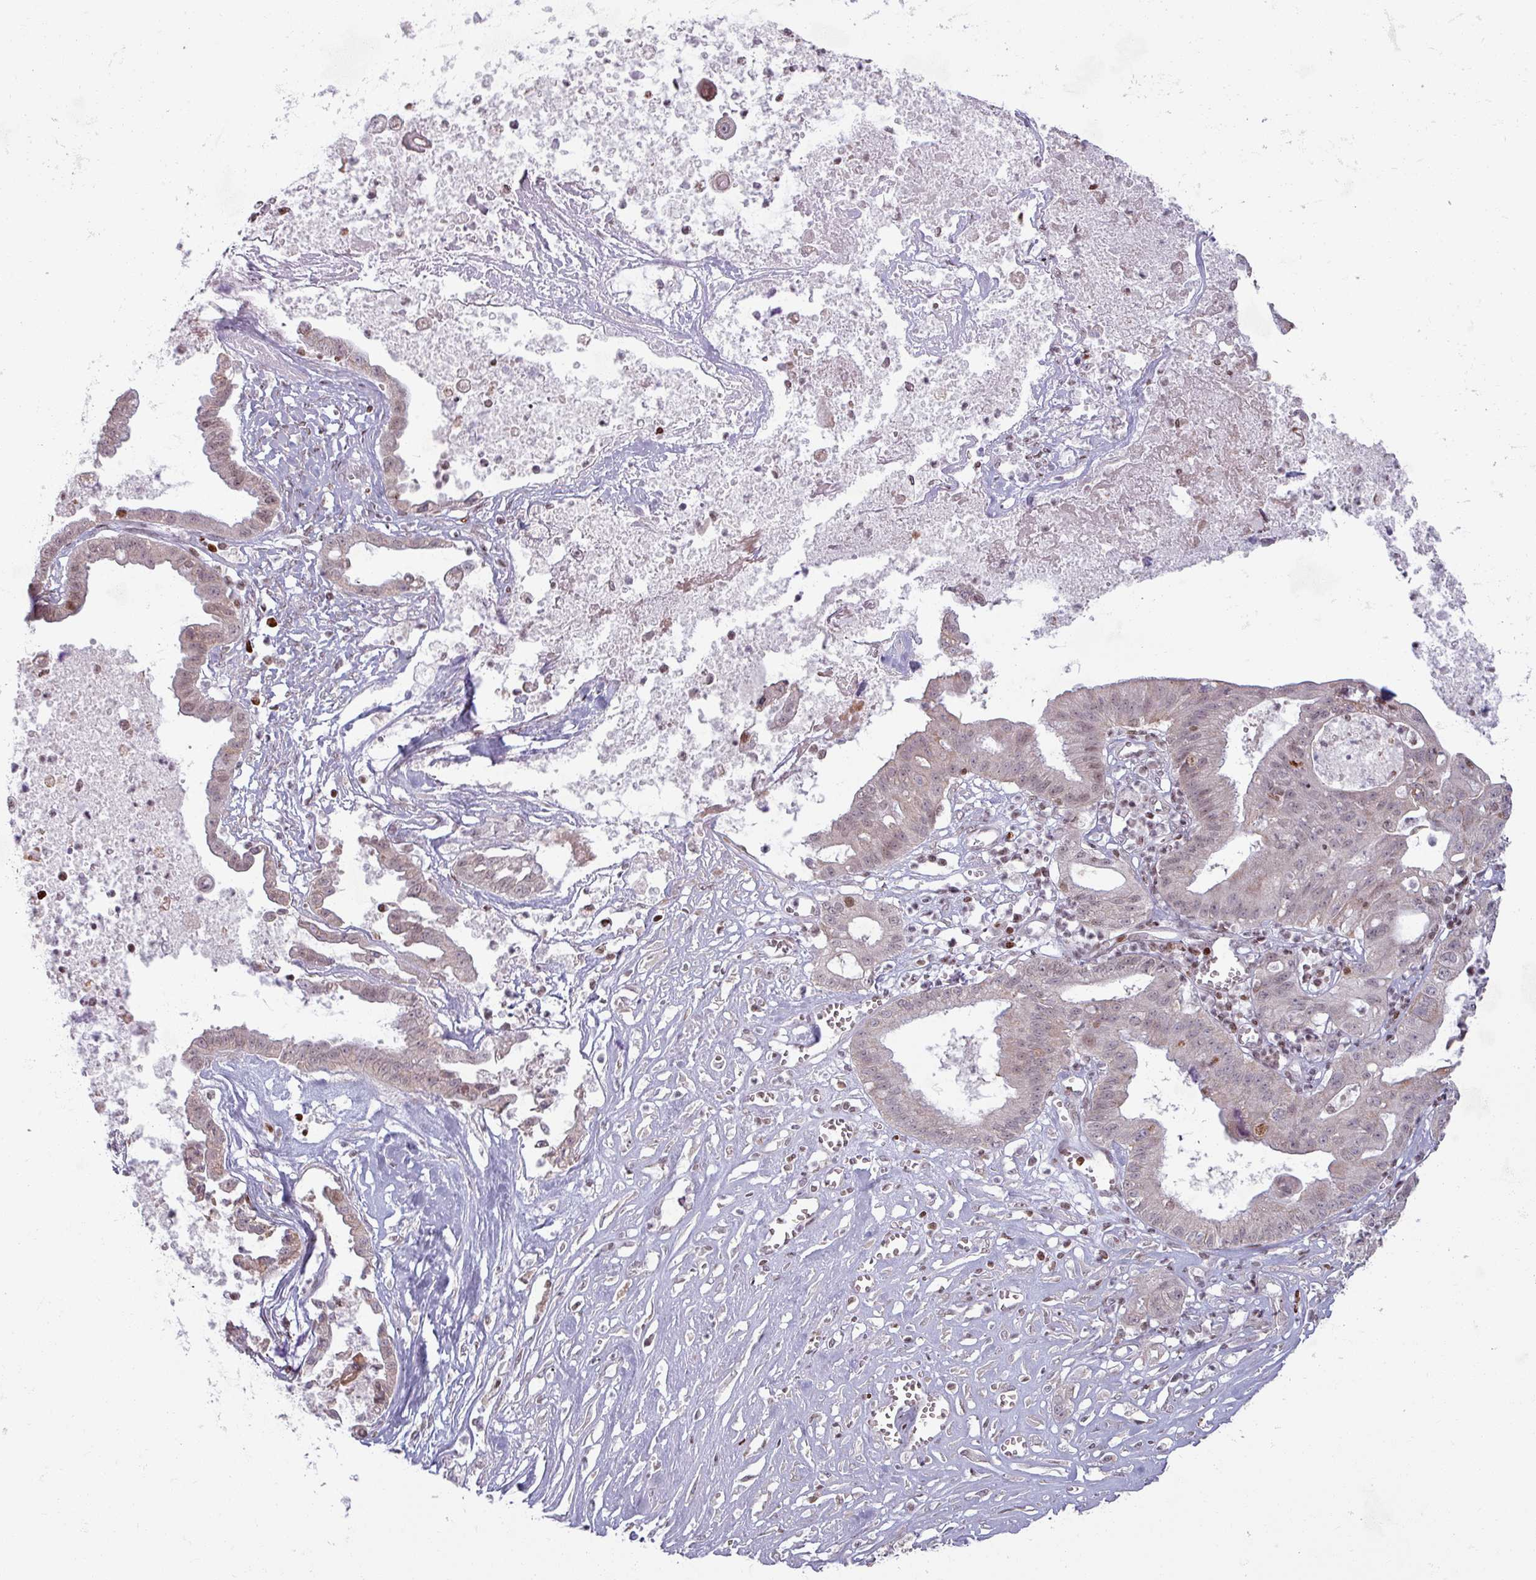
{"staining": {"intensity": "weak", "quantity": "25%-75%", "location": "nuclear"}, "tissue": "ovarian cancer", "cell_type": "Tumor cells", "image_type": "cancer", "snomed": [{"axis": "morphology", "description": "Cystadenocarcinoma, mucinous, NOS"}, {"axis": "topography", "description": "Ovary"}], "caption": "High-magnification brightfield microscopy of mucinous cystadenocarcinoma (ovarian) stained with DAB (brown) and counterstained with hematoxylin (blue). tumor cells exhibit weak nuclear staining is identified in approximately25%-75% of cells. (IHC, brightfield microscopy, high magnification).", "gene": "NCOR1", "patient": {"sex": "female", "age": 70}}